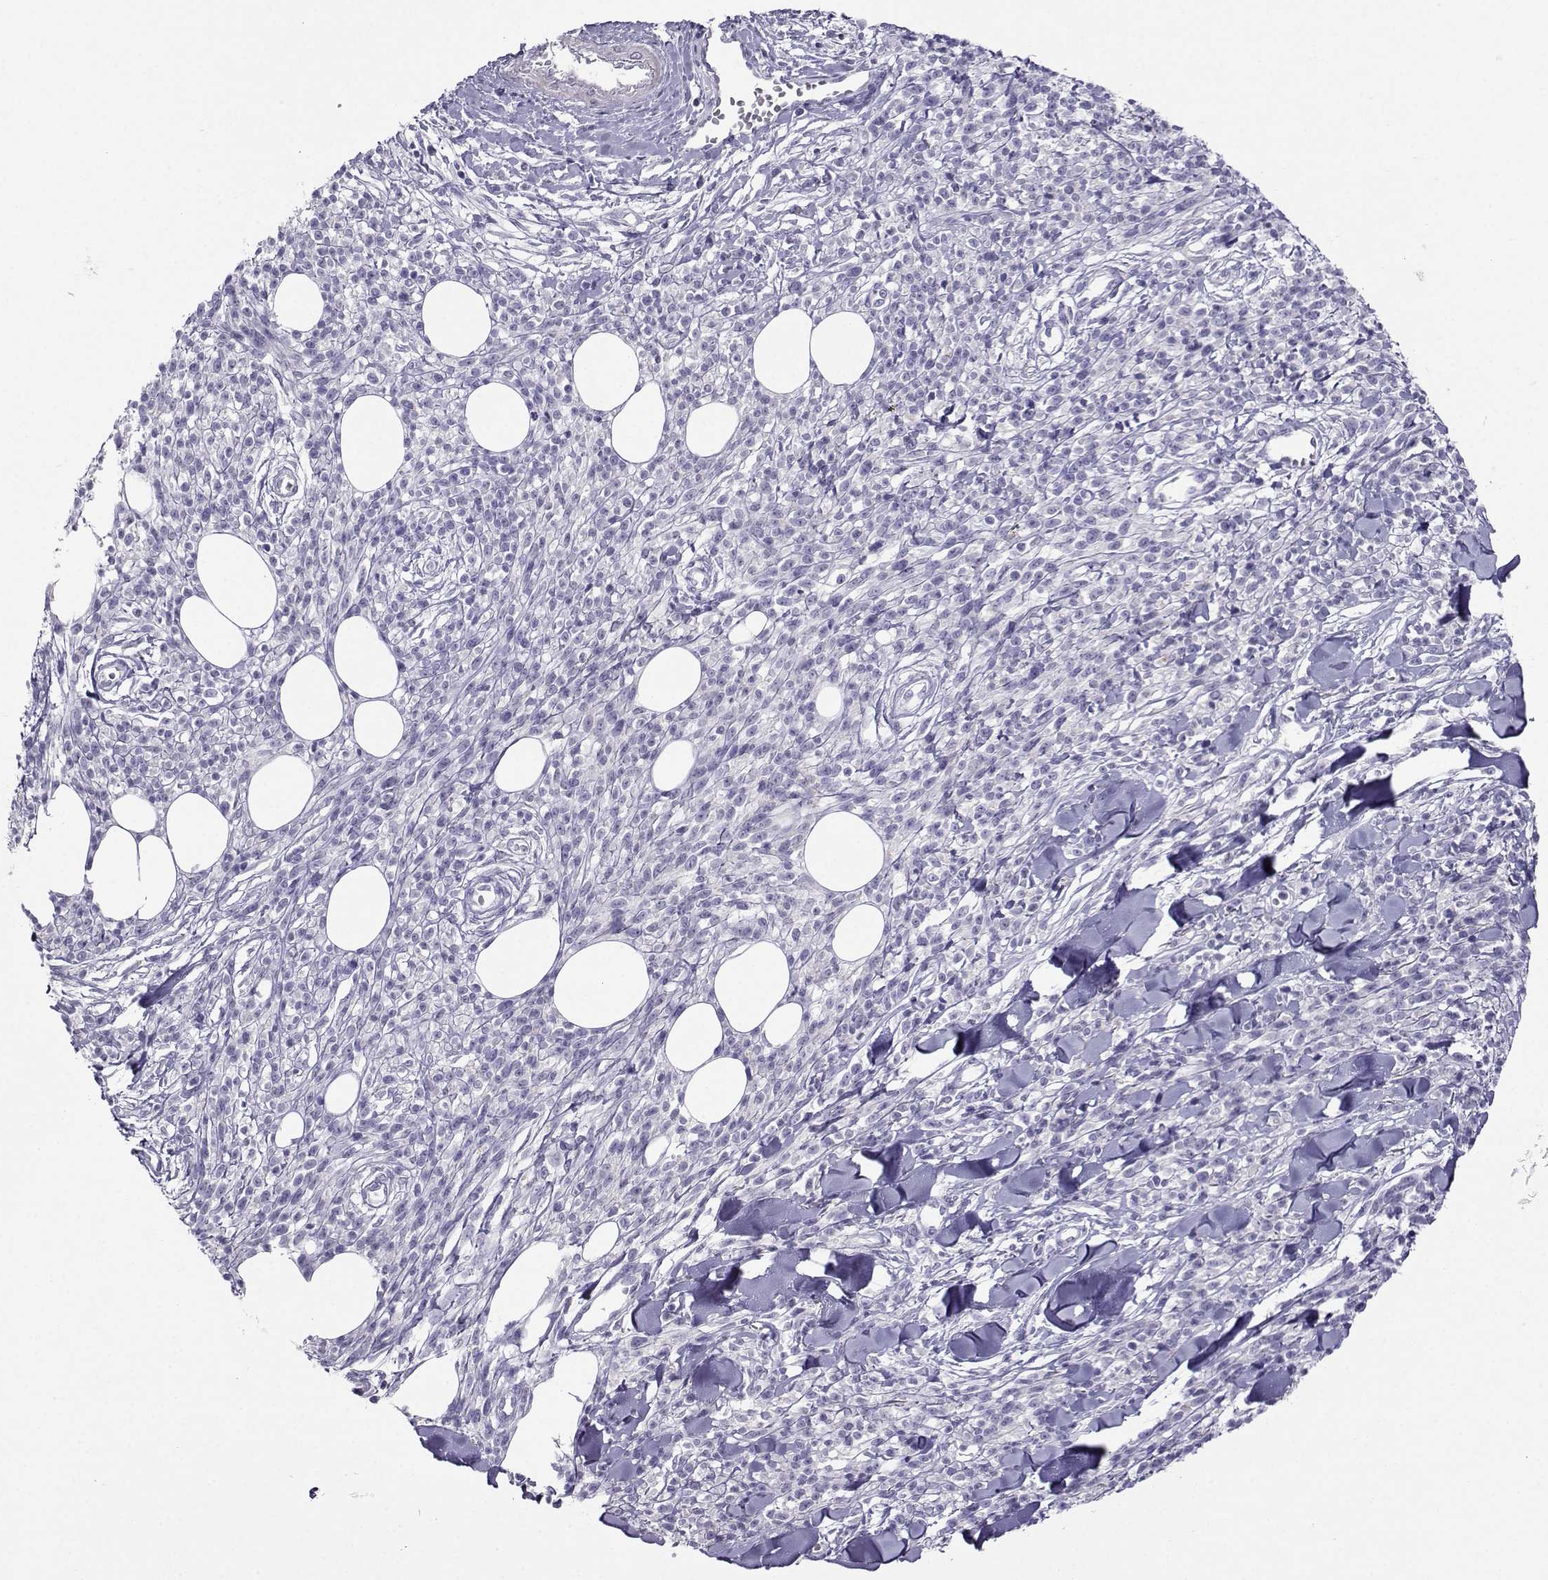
{"staining": {"intensity": "negative", "quantity": "none", "location": "none"}, "tissue": "melanoma", "cell_type": "Tumor cells", "image_type": "cancer", "snomed": [{"axis": "morphology", "description": "Malignant melanoma, NOS"}, {"axis": "topography", "description": "Skin"}, {"axis": "topography", "description": "Skin of trunk"}], "caption": "IHC of human malignant melanoma reveals no expression in tumor cells.", "gene": "FBXO24", "patient": {"sex": "male", "age": 74}}